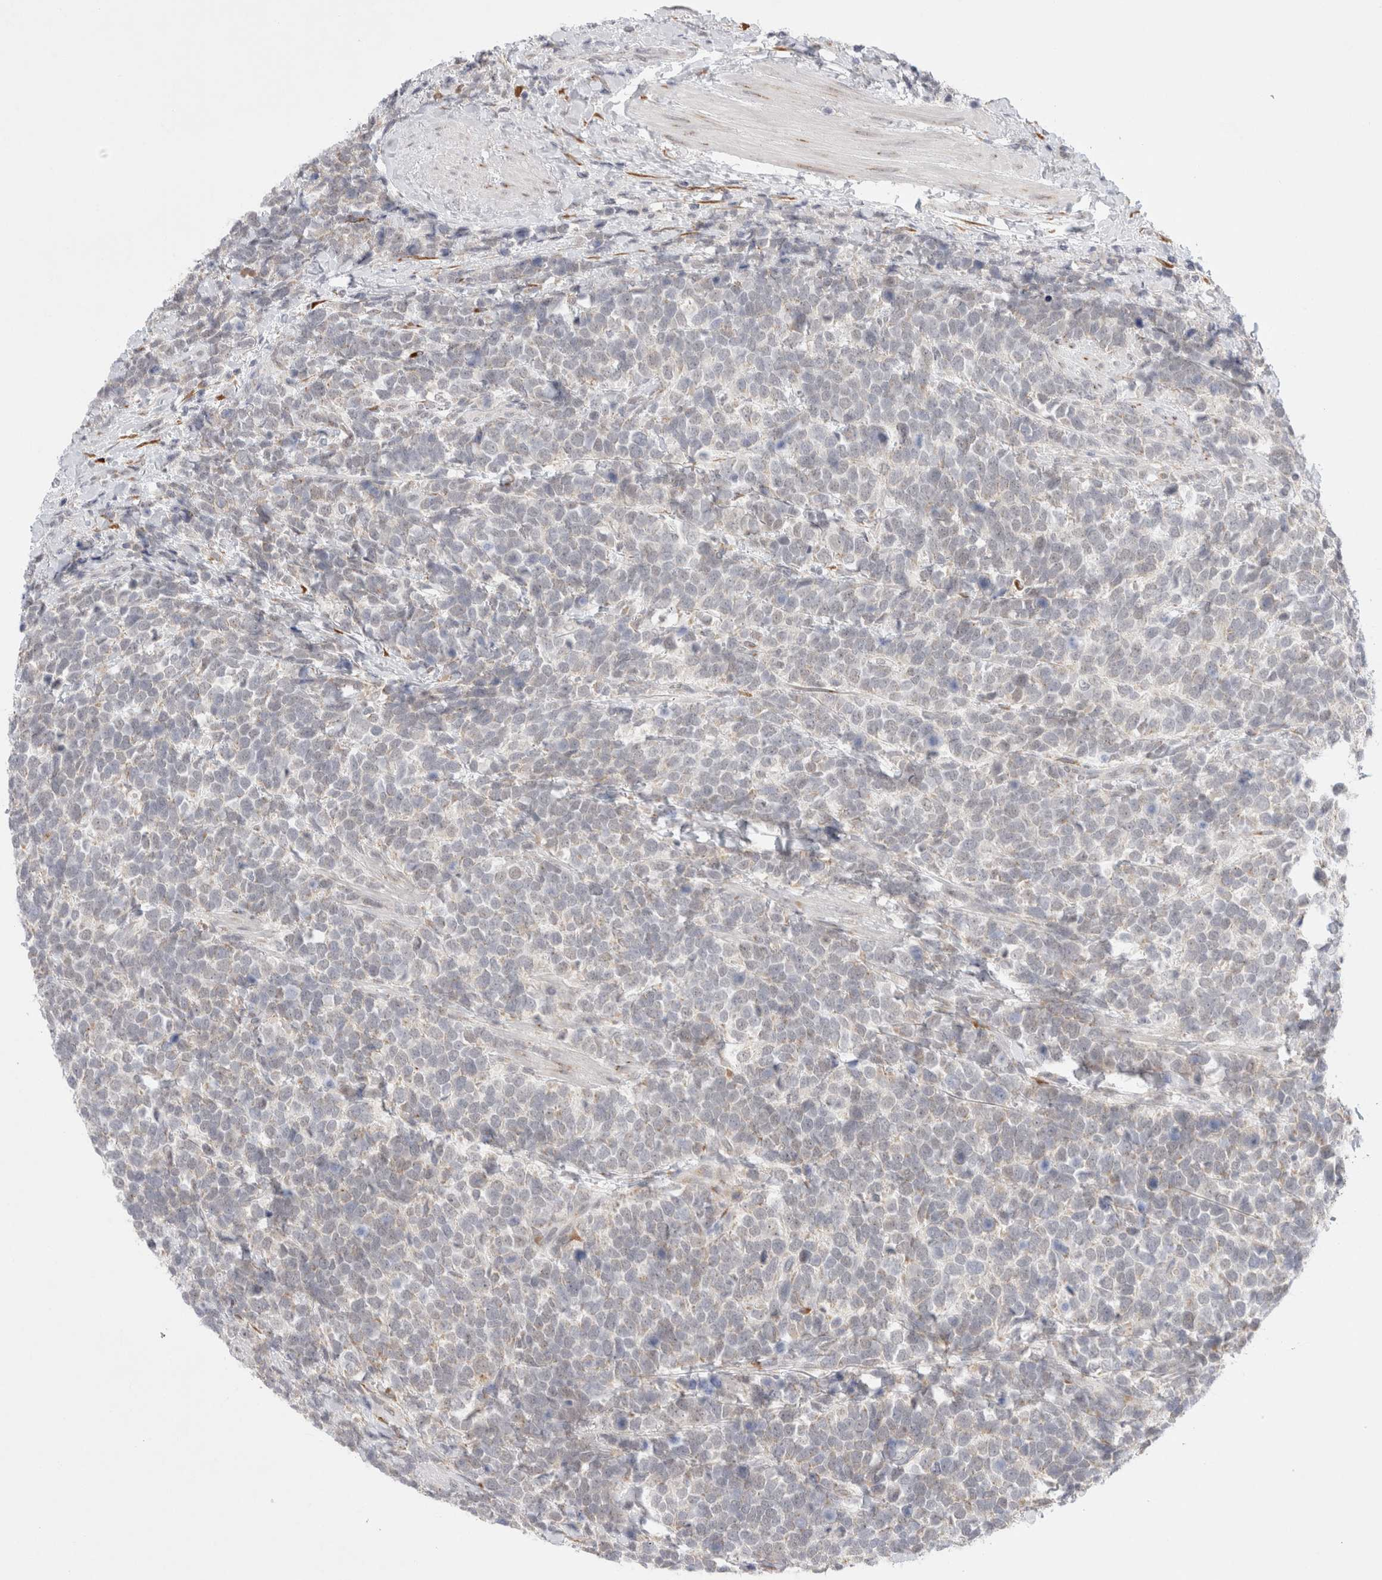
{"staining": {"intensity": "negative", "quantity": "none", "location": "none"}, "tissue": "urothelial cancer", "cell_type": "Tumor cells", "image_type": "cancer", "snomed": [{"axis": "morphology", "description": "Urothelial carcinoma, High grade"}, {"axis": "topography", "description": "Urinary bladder"}], "caption": "An image of human urothelial cancer is negative for staining in tumor cells.", "gene": "TRMT1L", "patient": {"sex": "female", "age": 82}}